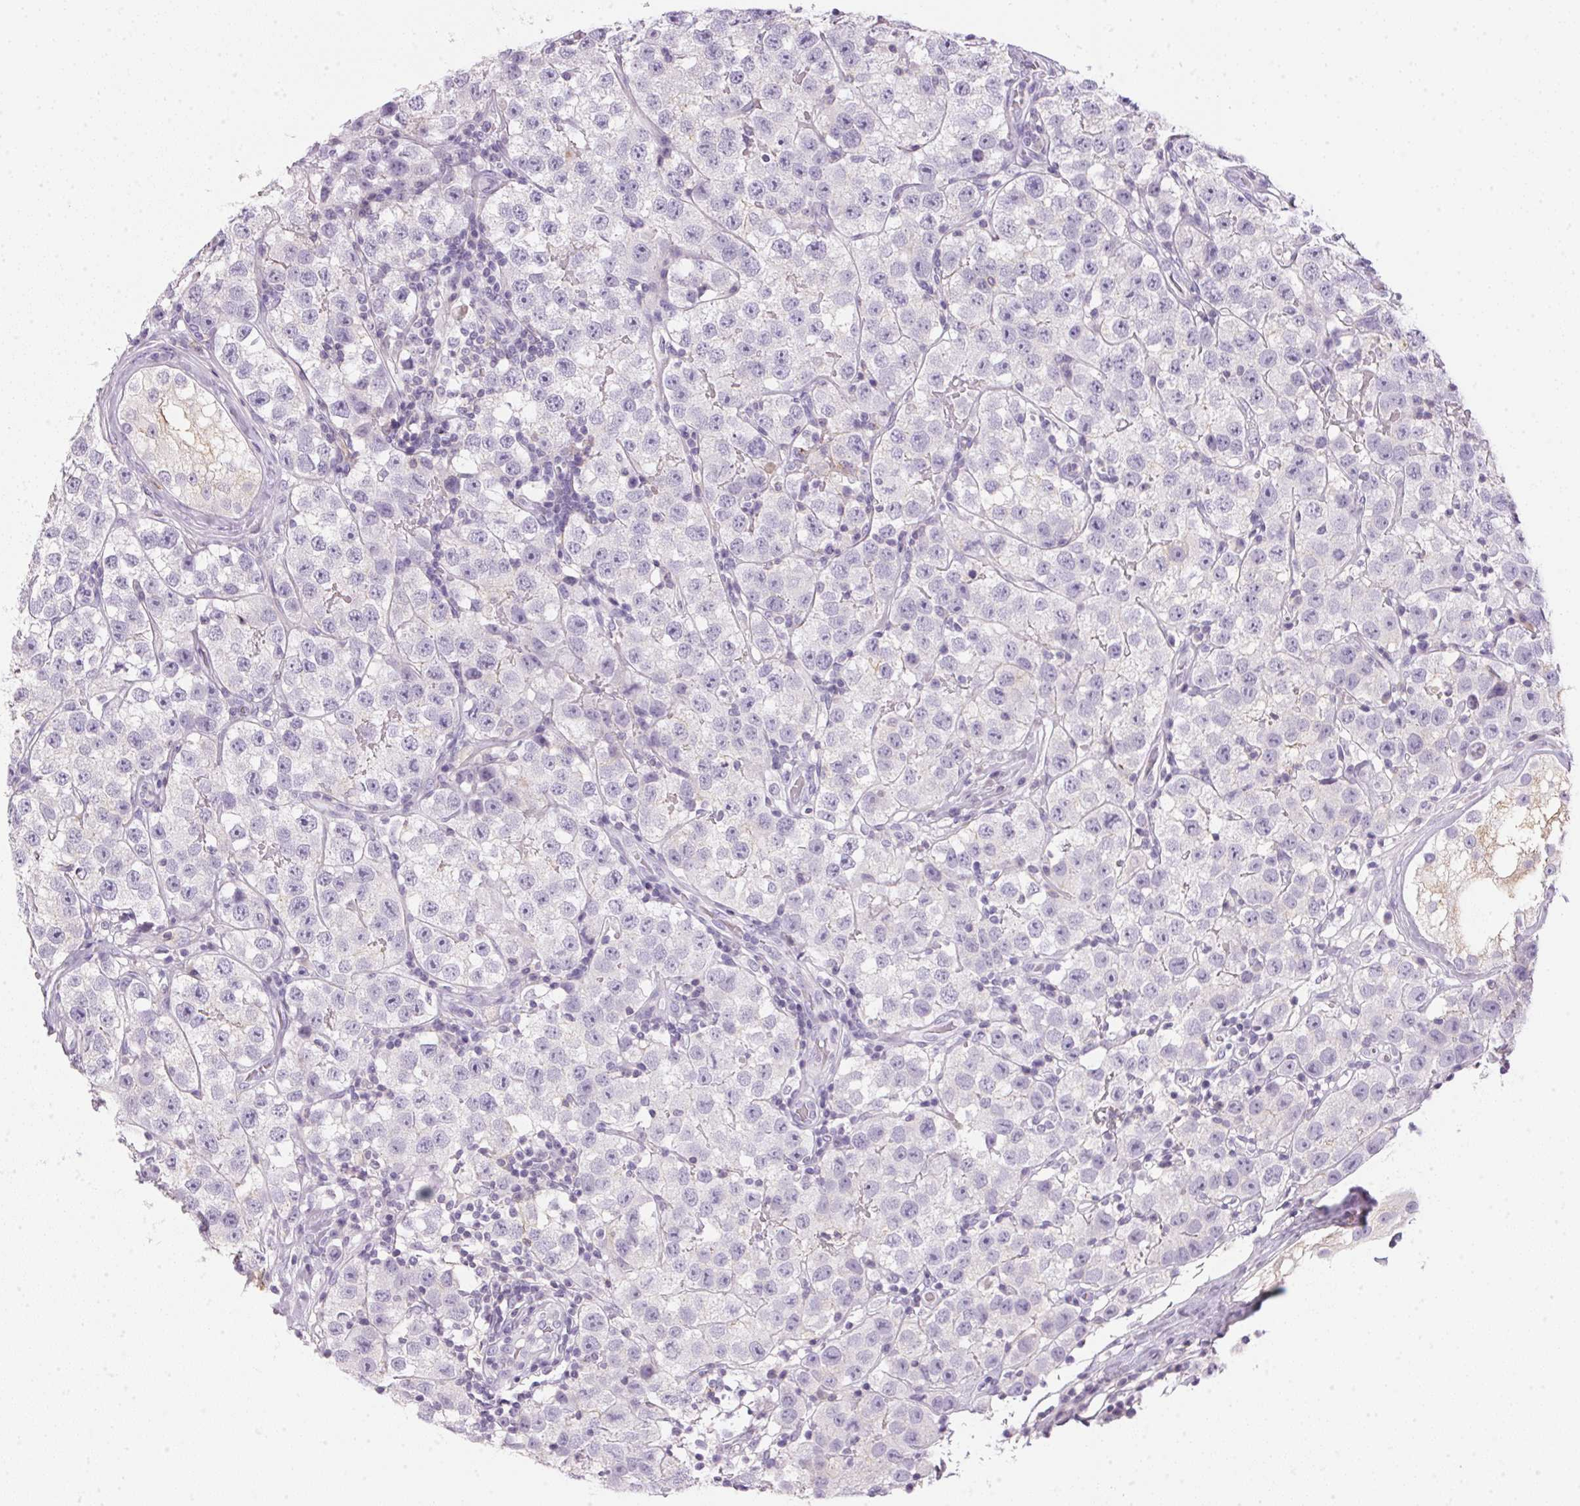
{"staining": {"intensity": "negative", "quantity": "none", "location": "none"}, "tissue": "testis cancer", "cell_type": "Tumor cells", "image_type": "cancer", "snomed": [{"axis": "morphology", "description": "Seminoma, NOS"}, {"axis": "topography", "description": "Testis"}], "caption": "Tumor cells show no significant protein staining in seminoma (testis).", "gene": "ECPAS", "patient": {"sex": "male", "age": 34}}